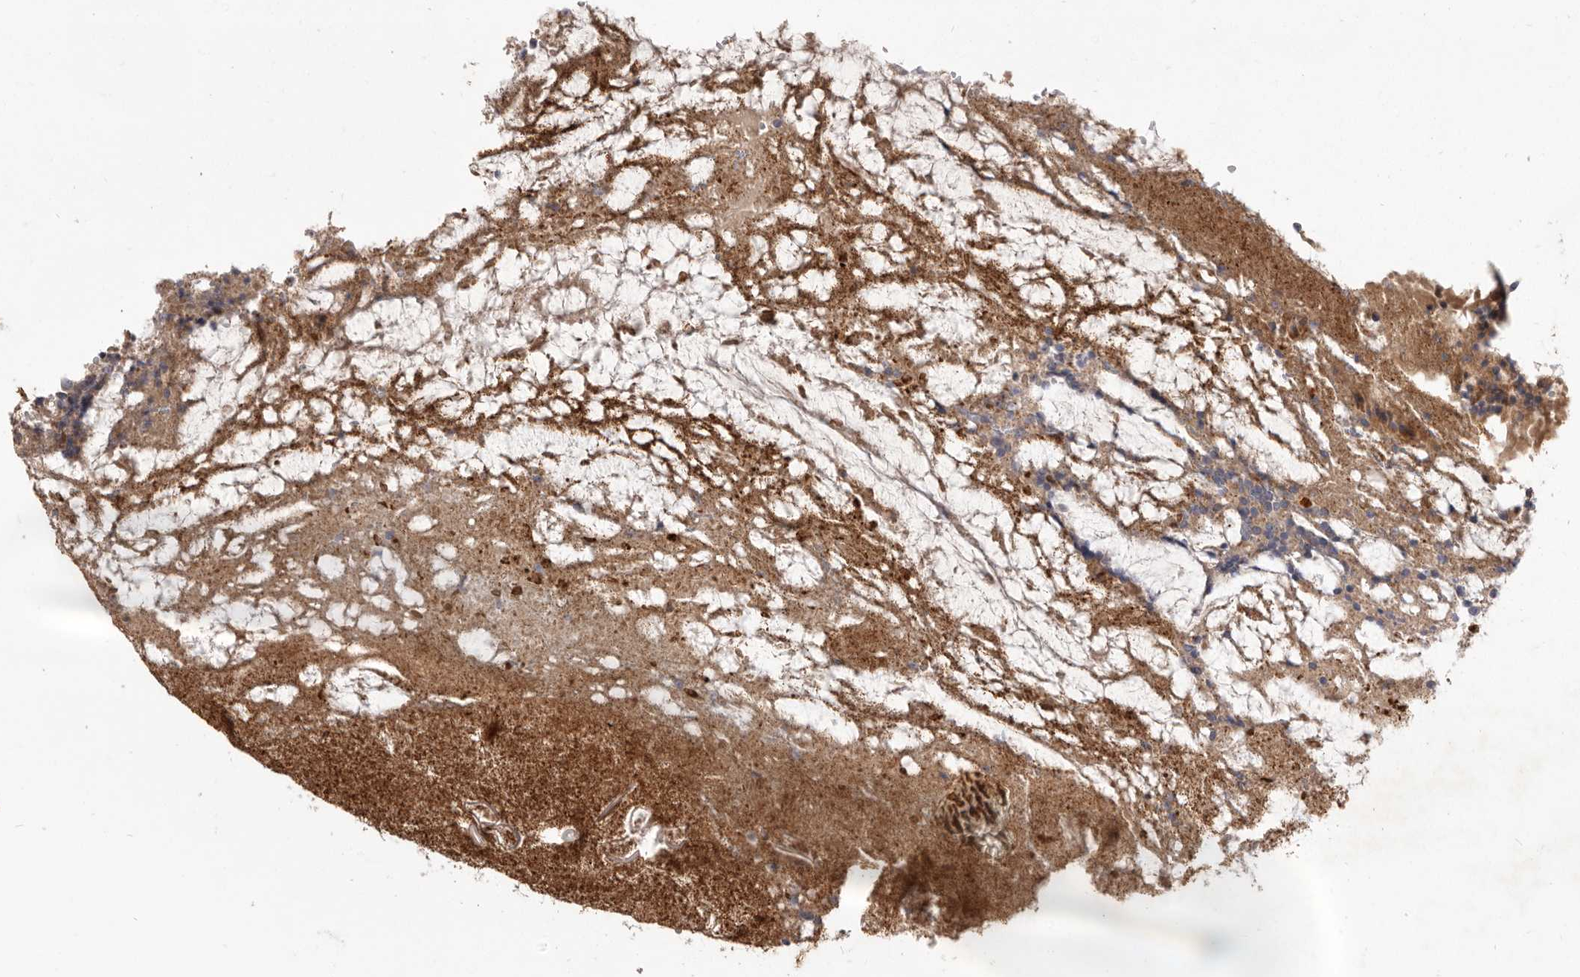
{"staining": {"intensity": "strong", "quantity": ">75%", "location": "cytoplasmic/membranous"}, "tissue": "appendix", "cell_type": "Glandular cells", "image_type": "normal", "snomed": [{"axis": "morphology", "description": "Normal tissue, NOS"}, {"axis": "topography", "description": "Appendix"}], "caption": "Immunohistochemistry micrograph of normal appendix: appendix stained using immunohistochemistry shows high levels of strong protein expression localized specifically in the cytoplasmic/membranous of glandular cells, appearing as a cytoplasmic/membranous brown color.", "gene": "VPS45", "patient": {"sex": "female", "age": 17}}